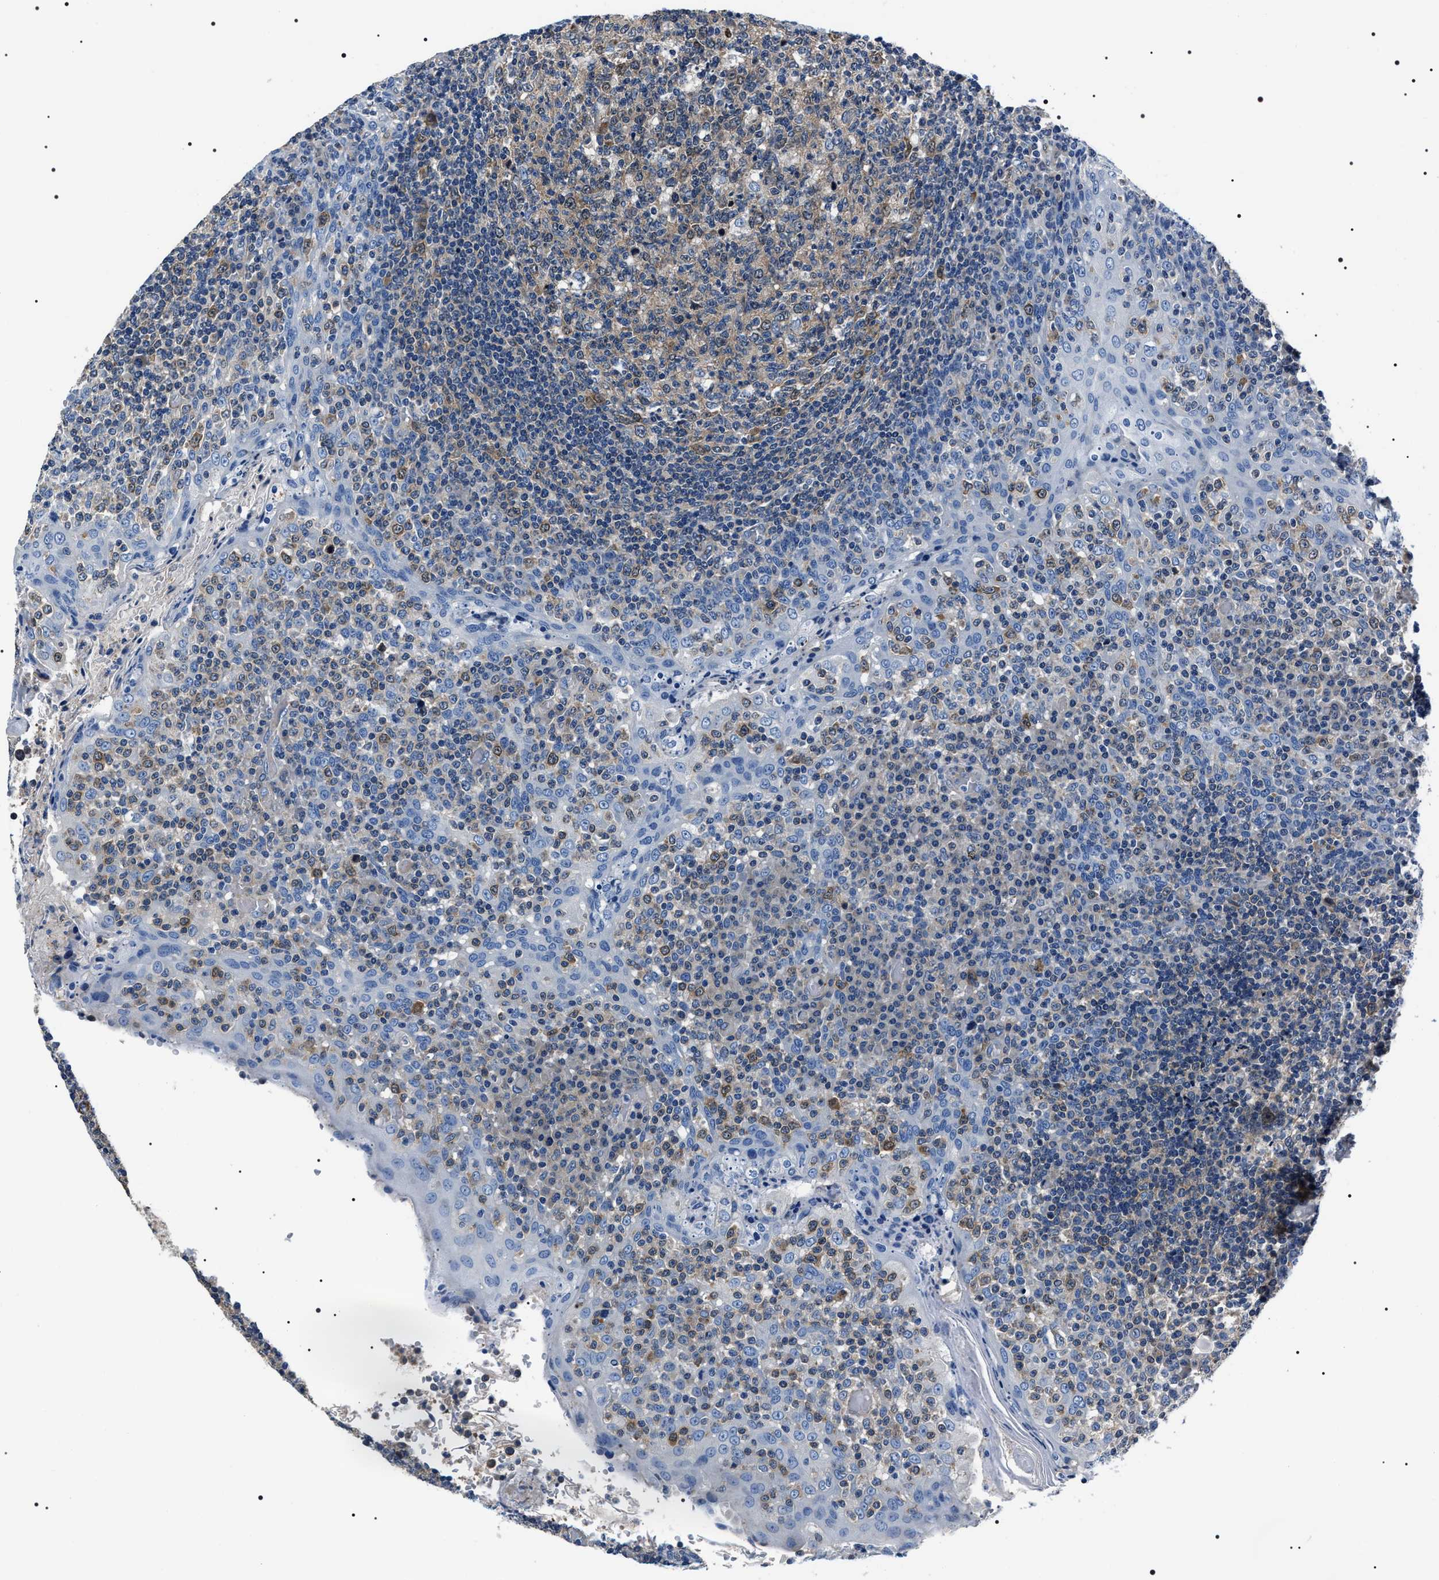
{"staining": {"intensity": "moderate", "quantity": ">75%", "location": "cytoplasmic/membranous"}, "tissue": "tonsil", "cell_type": "Germinal center cells", "image_type": "normal", "snomed": [{"axis": "morphology", "description": "Normal tissue, NOS"}, {"axis": "topography", "description": "Tonsil"}], "caption": "Immunohistochemical staining of benign tonsil demonstrates >75% levels of moderate cytoplasmic/membranous protein staining in about >75% of germinal center cells.", "gene": "BAG2", "patient": {"sex": "female", "age": 19}}